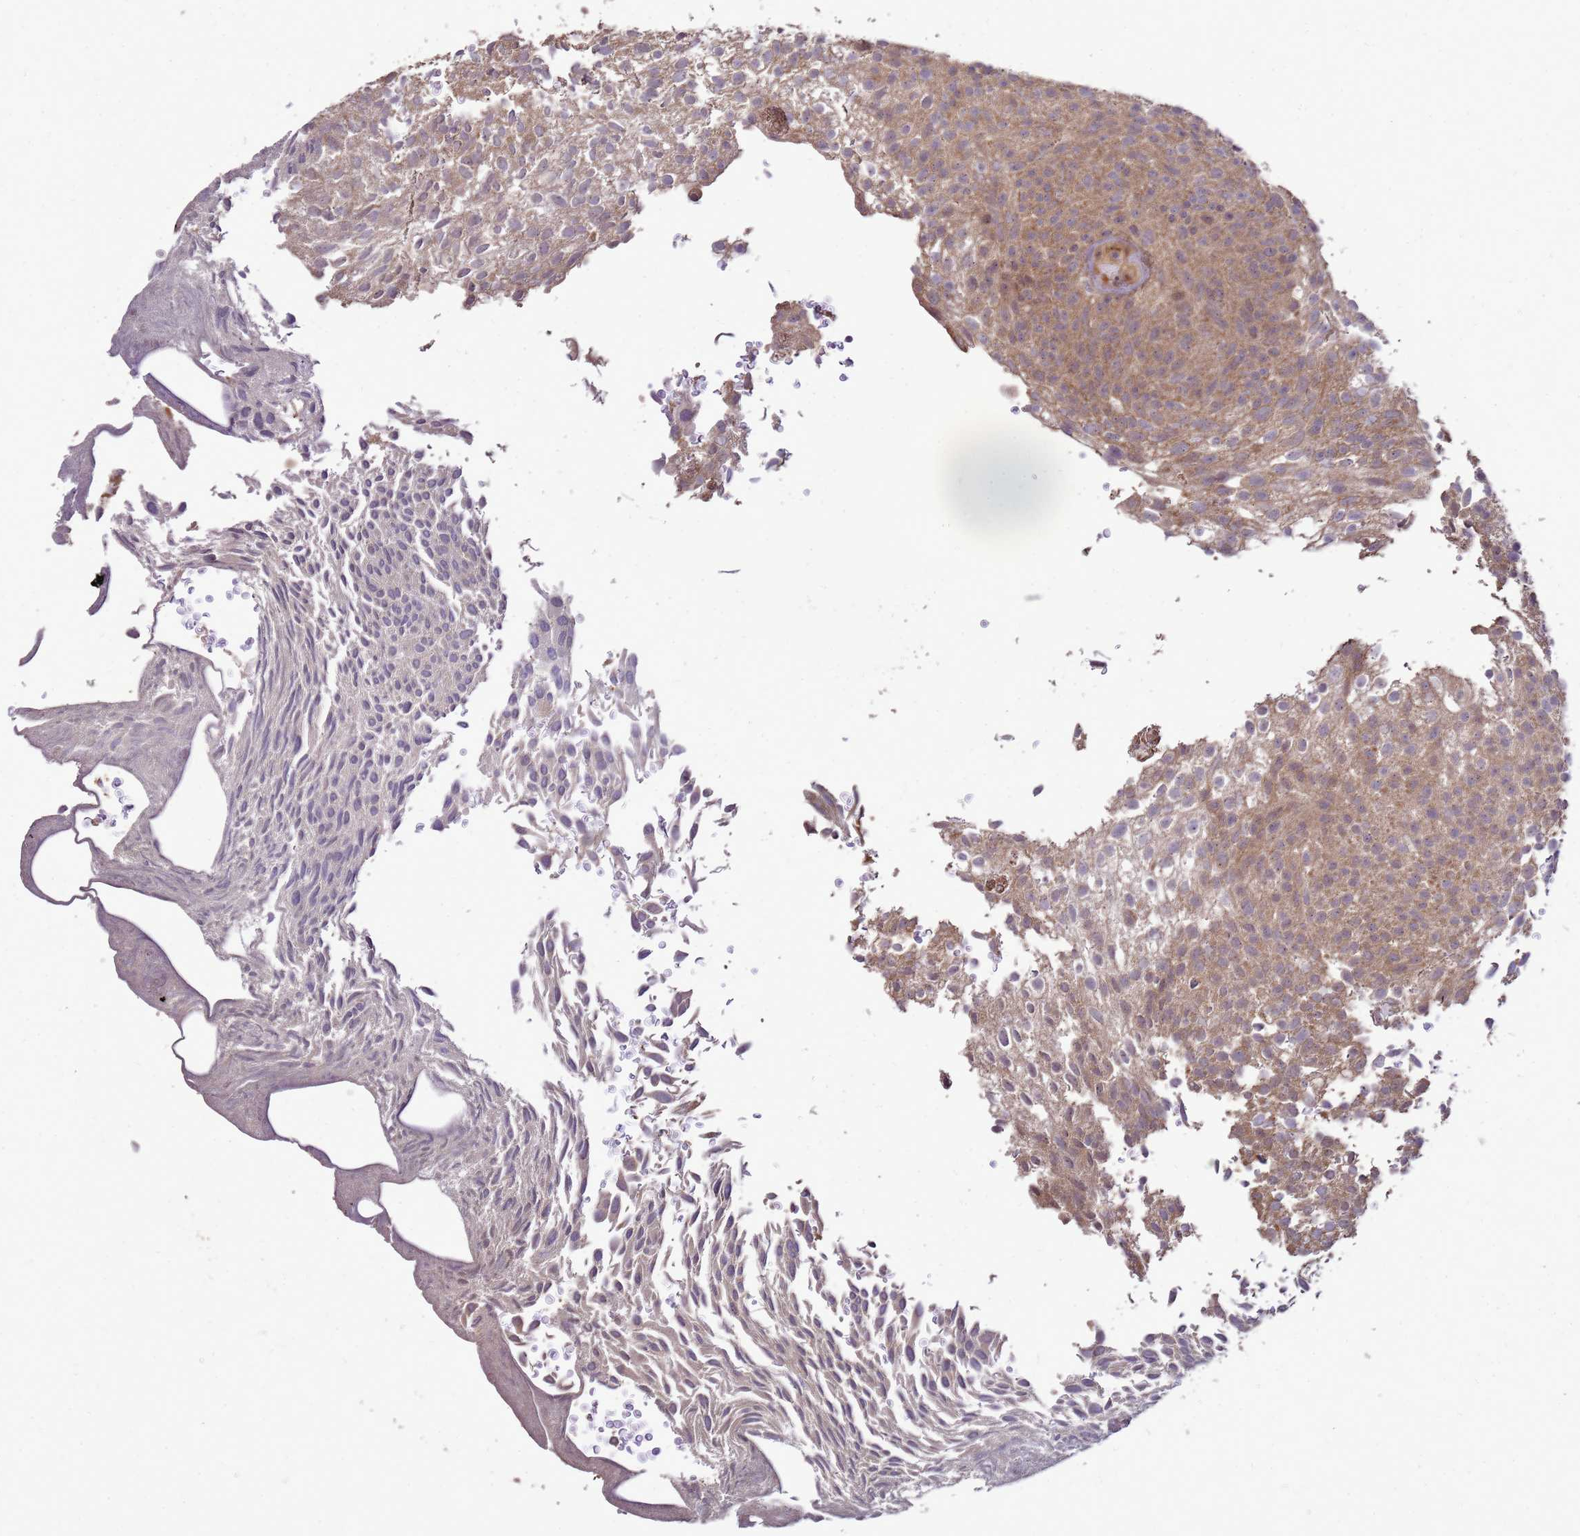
{"staining": {"intensity": "moderate", "quantity": "25%-75%", "location": "cytoplasmic/membranous"}, "tissue": "urothelial cancer", "cell_type": "Tumor cells", "image_type": "cancer", "snomed": [{"axis": "morphology", "description": "Urothelial carcinoma, Low grade"}, {"axis": "topography", "description": "Urinary bladder"}], "caption": "IHC photomicrograph of neoplastic tissue: human urothelial cancer stained using immunohistochemistry reveals medium levels of moderate protein expression localized specifically in the cytoplasmic/membranous of tumor cells, appearing as a cytoplasmic/membranous brown color.", "gene": "CRBN", "patient": {"sex": "male", "age": 78}}